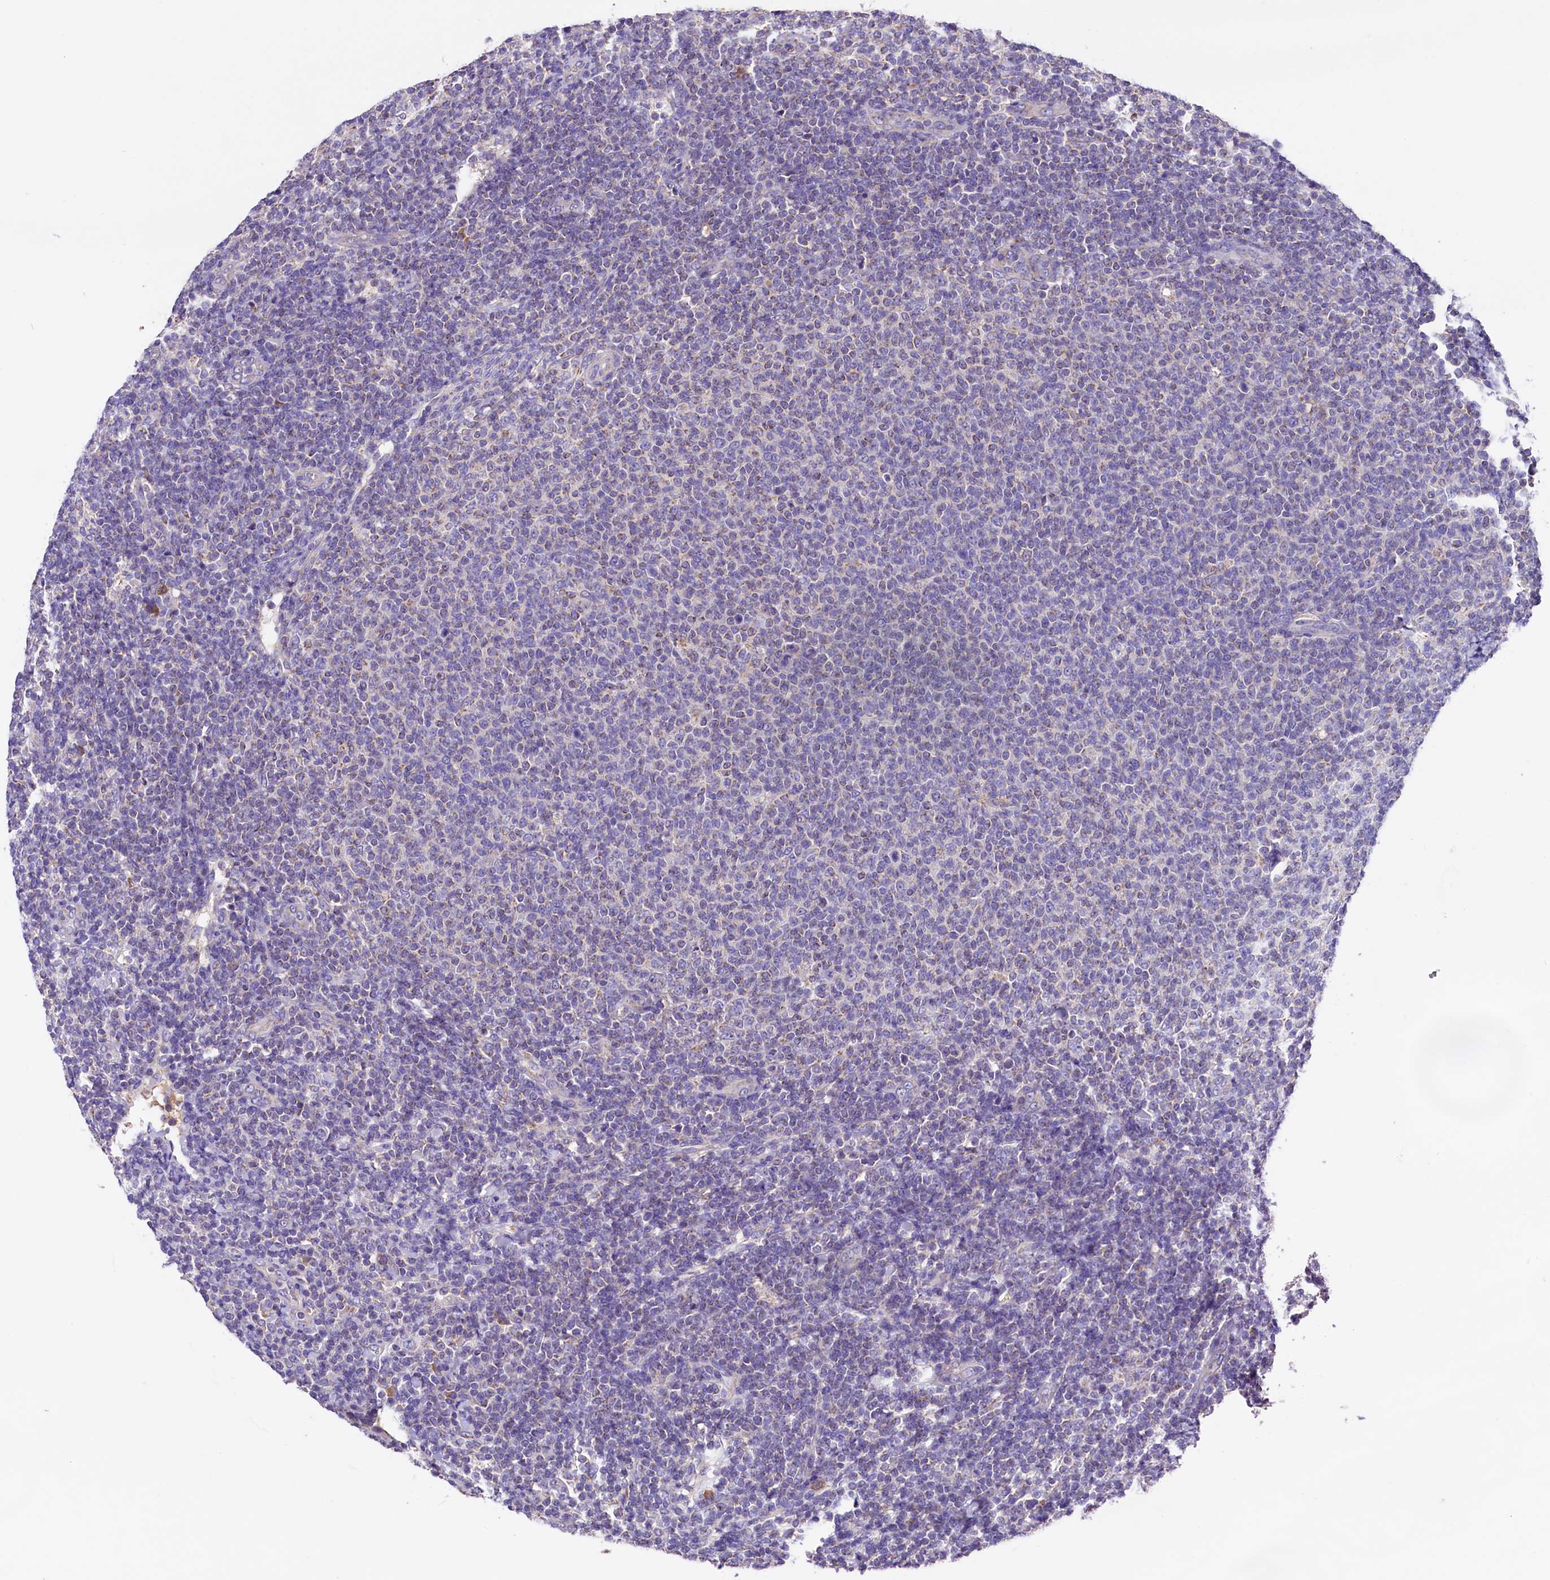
{"staining": {"intensity": "negative", "quantity": "none", "location": "none"}, "tissue": "lymphoma", "cell_type": "Tumor cells", "image_type": "cancer", "snomed": [{"axis": "morphology", "description": "Malignant lymphoma, non-Hodgkin's type, Low grade"}, {"axis": "topography", "description": "Lymph node"}], "caption": "Tumor cells show no significant protein staining in low-grade malignant lymphoma, non-Hodgkin's type.", "gene": "SIX5", "patient": {"sex": "male", "age": 66}}